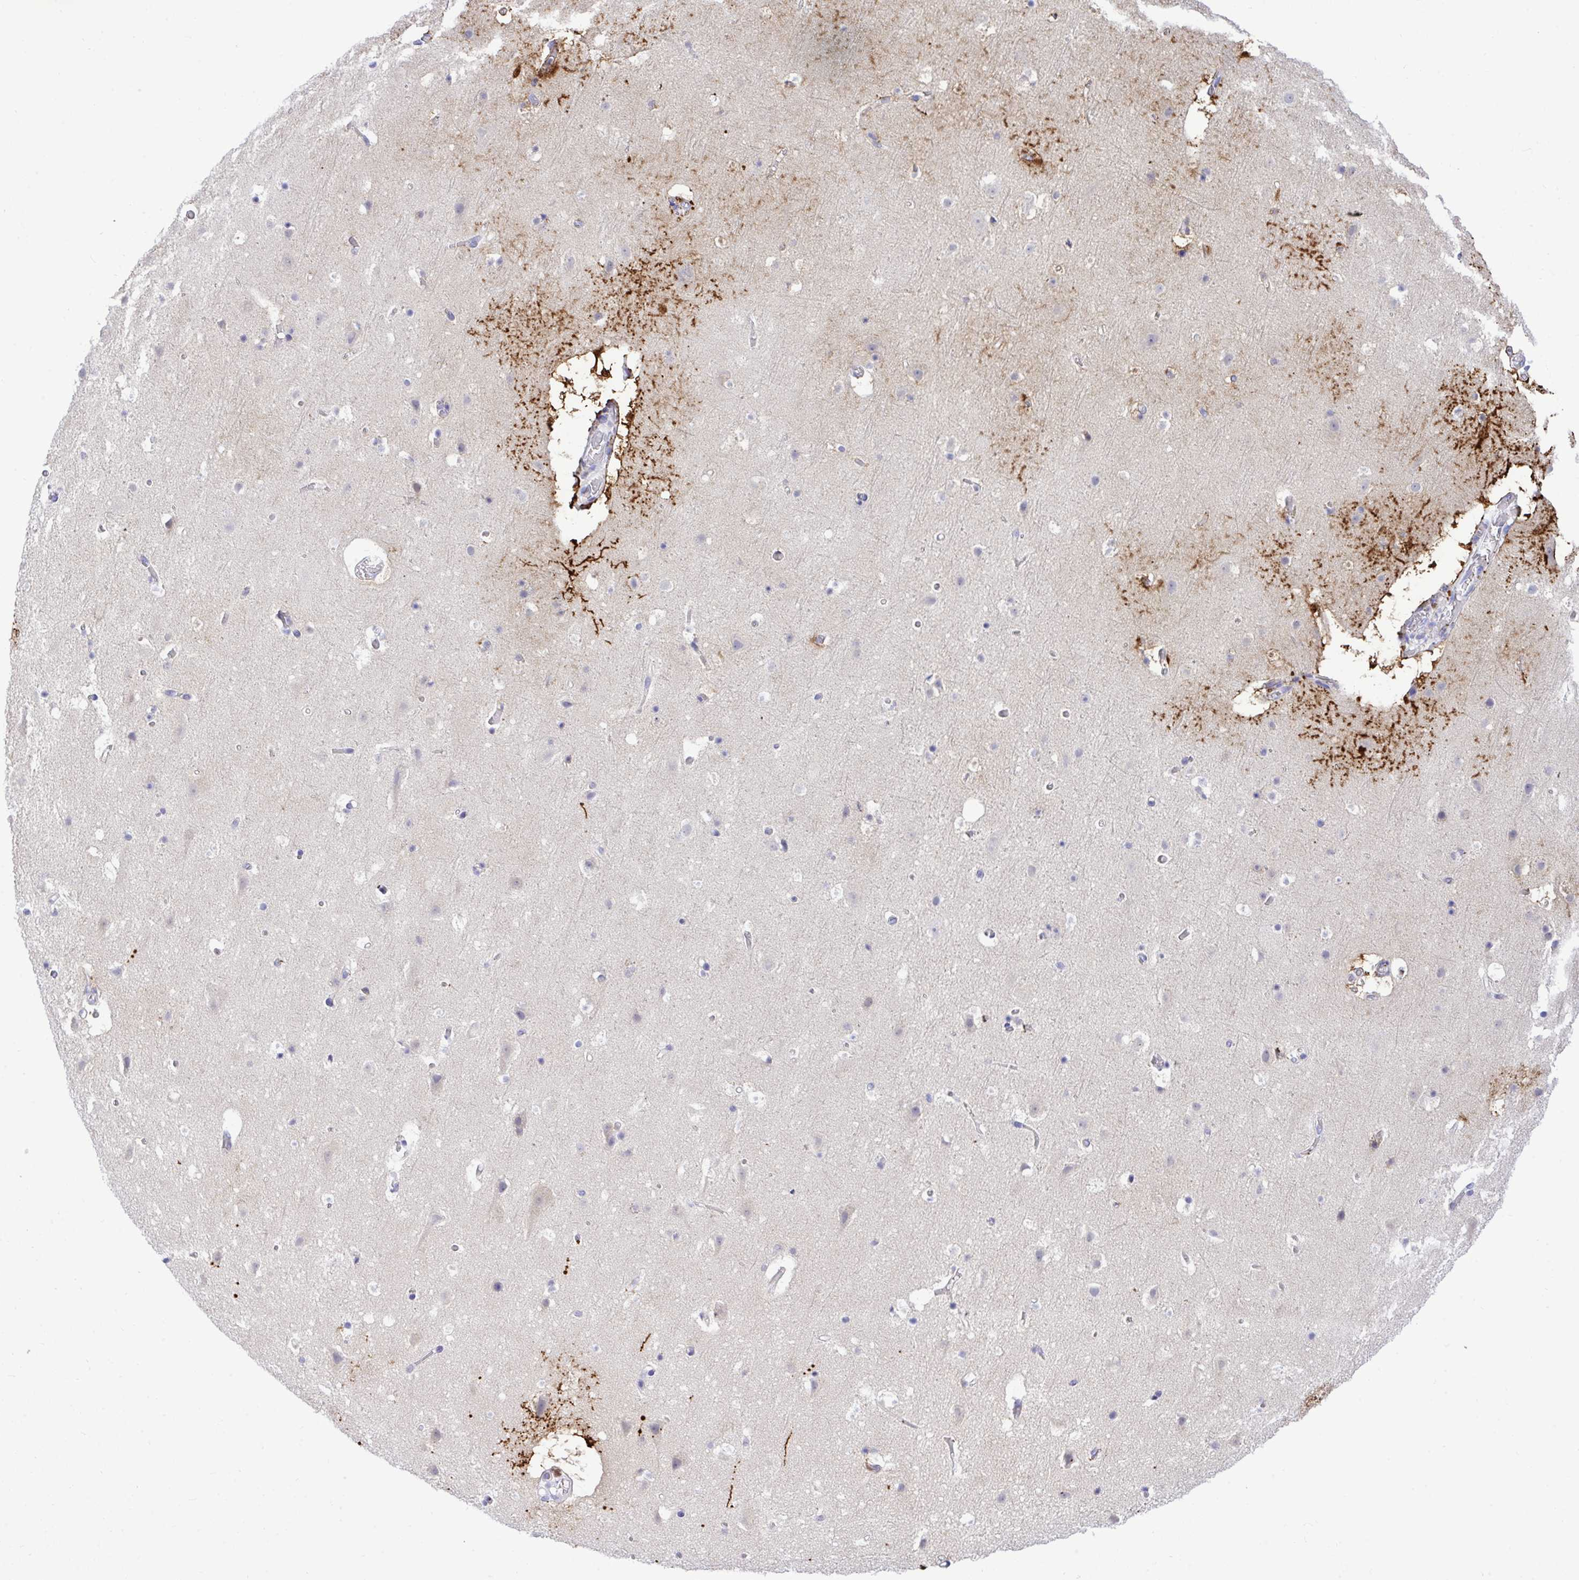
{"staining": {"intensity": "negative", "quantity": "none", "location": "none"}, "tissue": "cerebral cortex", "cell_type": "Endothelial cells", "image_type": "normal", "snomed": [{"axis": "morphology", "description": "Normal tissue, NOS"}, {"axis": "topography", "description": "Cerebral cortex"}], "caption": "DAB (3,3'-diaminobenzidine) immunohistochemical staining of benign cerebral cortex shows no significant expression in endothelial cells. (Brightfield microscopy of DAB (3,3'-diaminobenzidine) immunohistochemistry (IHC) at high magnification).", "gene": "THOP1", "patient": {"sex": "female", "age": 42}}